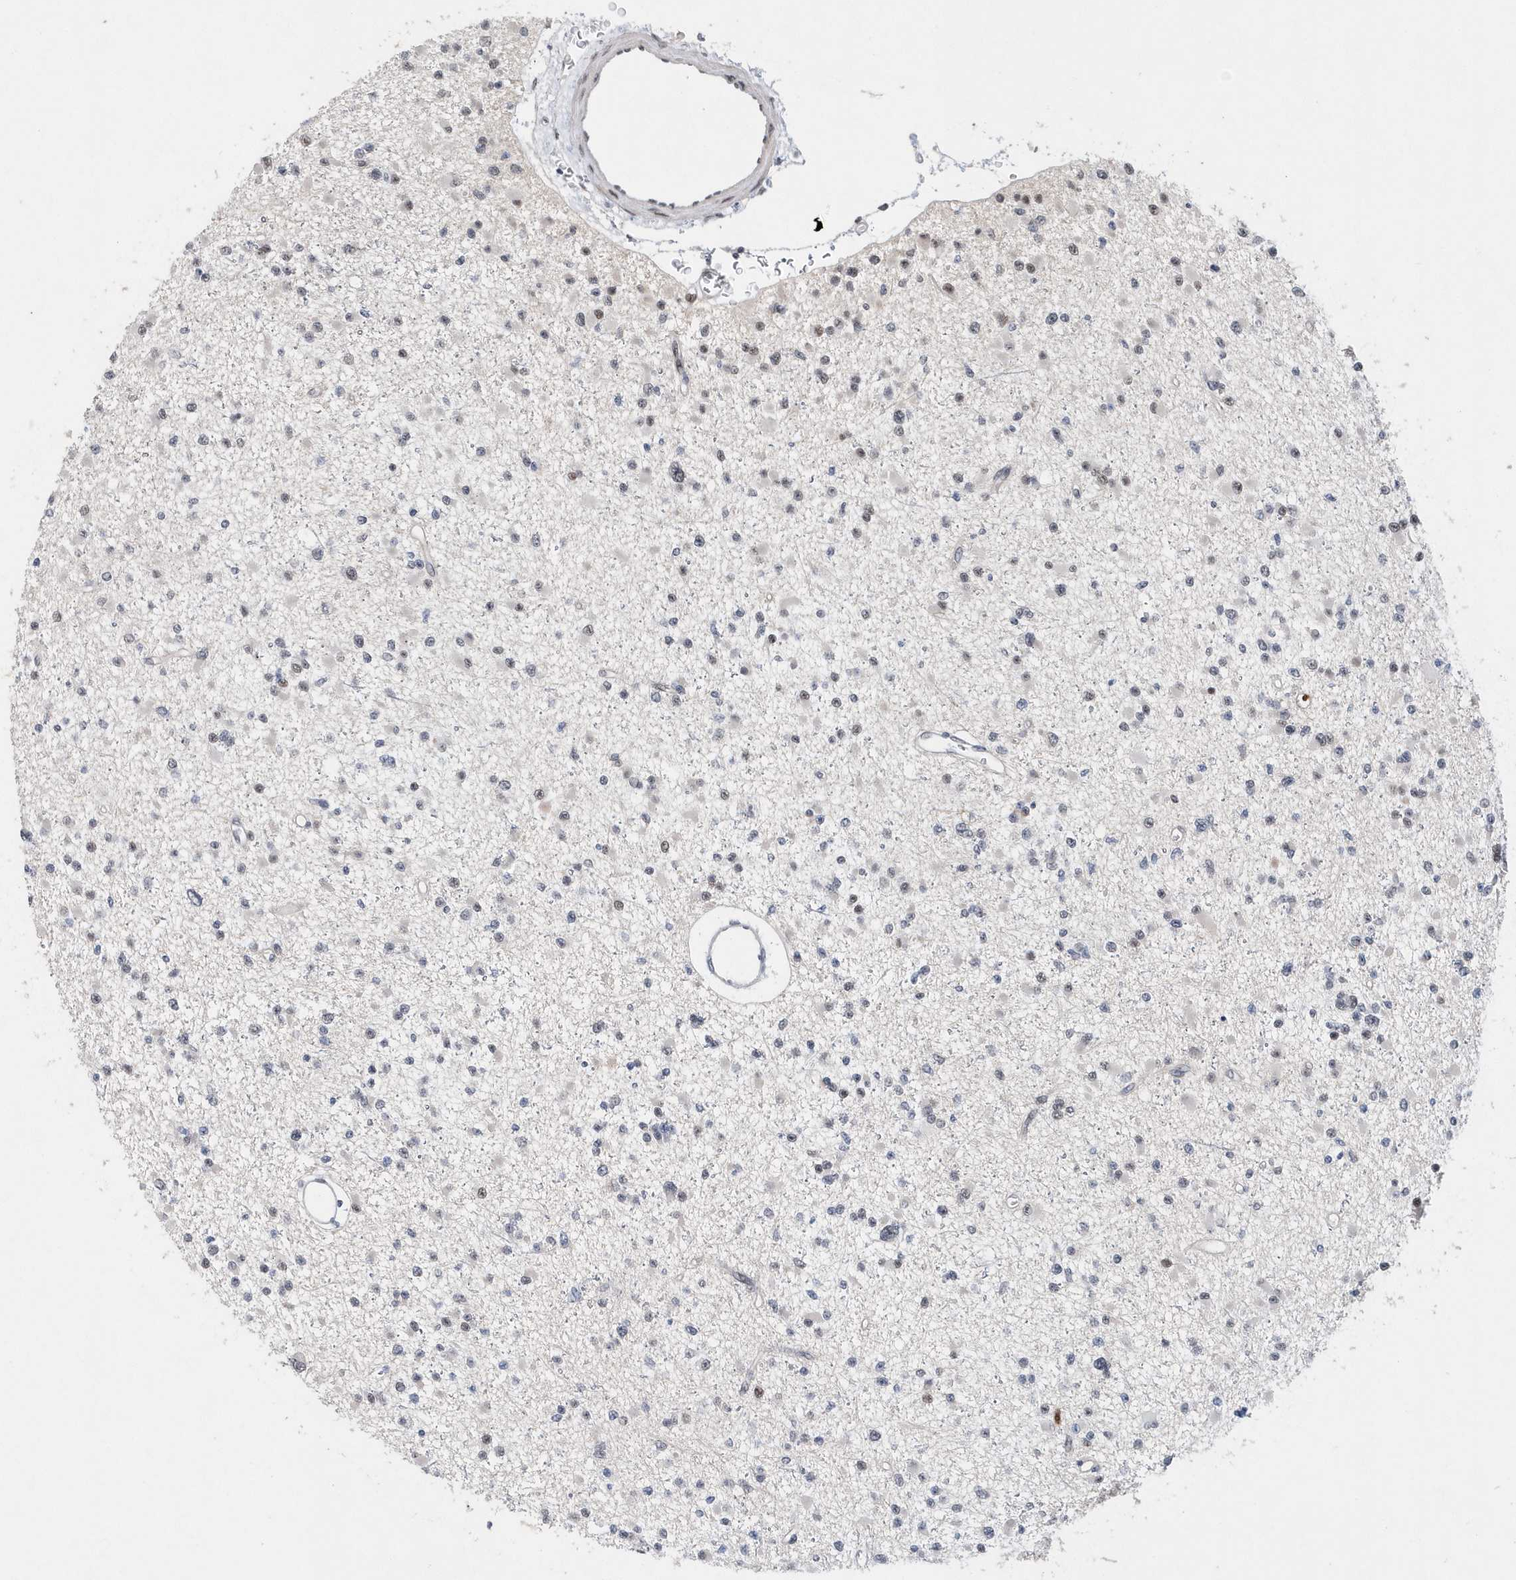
{"staining": {"intensity": "negative", "quantity": "none", "location": "none"}, "tissue": "glioma", "cell_type": "Tumor cells", "image_type": "cancer", "snomed": [{"axis": "morphology", "description": "Glioma, malignant, Low grade"}, {"axis": "topography", "description": "Brain"}], "caption": "Human glioma stained for a protein using IHC exhibits no staining in tumor cells.", "gene": "RPP30", "patient": {"sex": "female", "age": 22}}